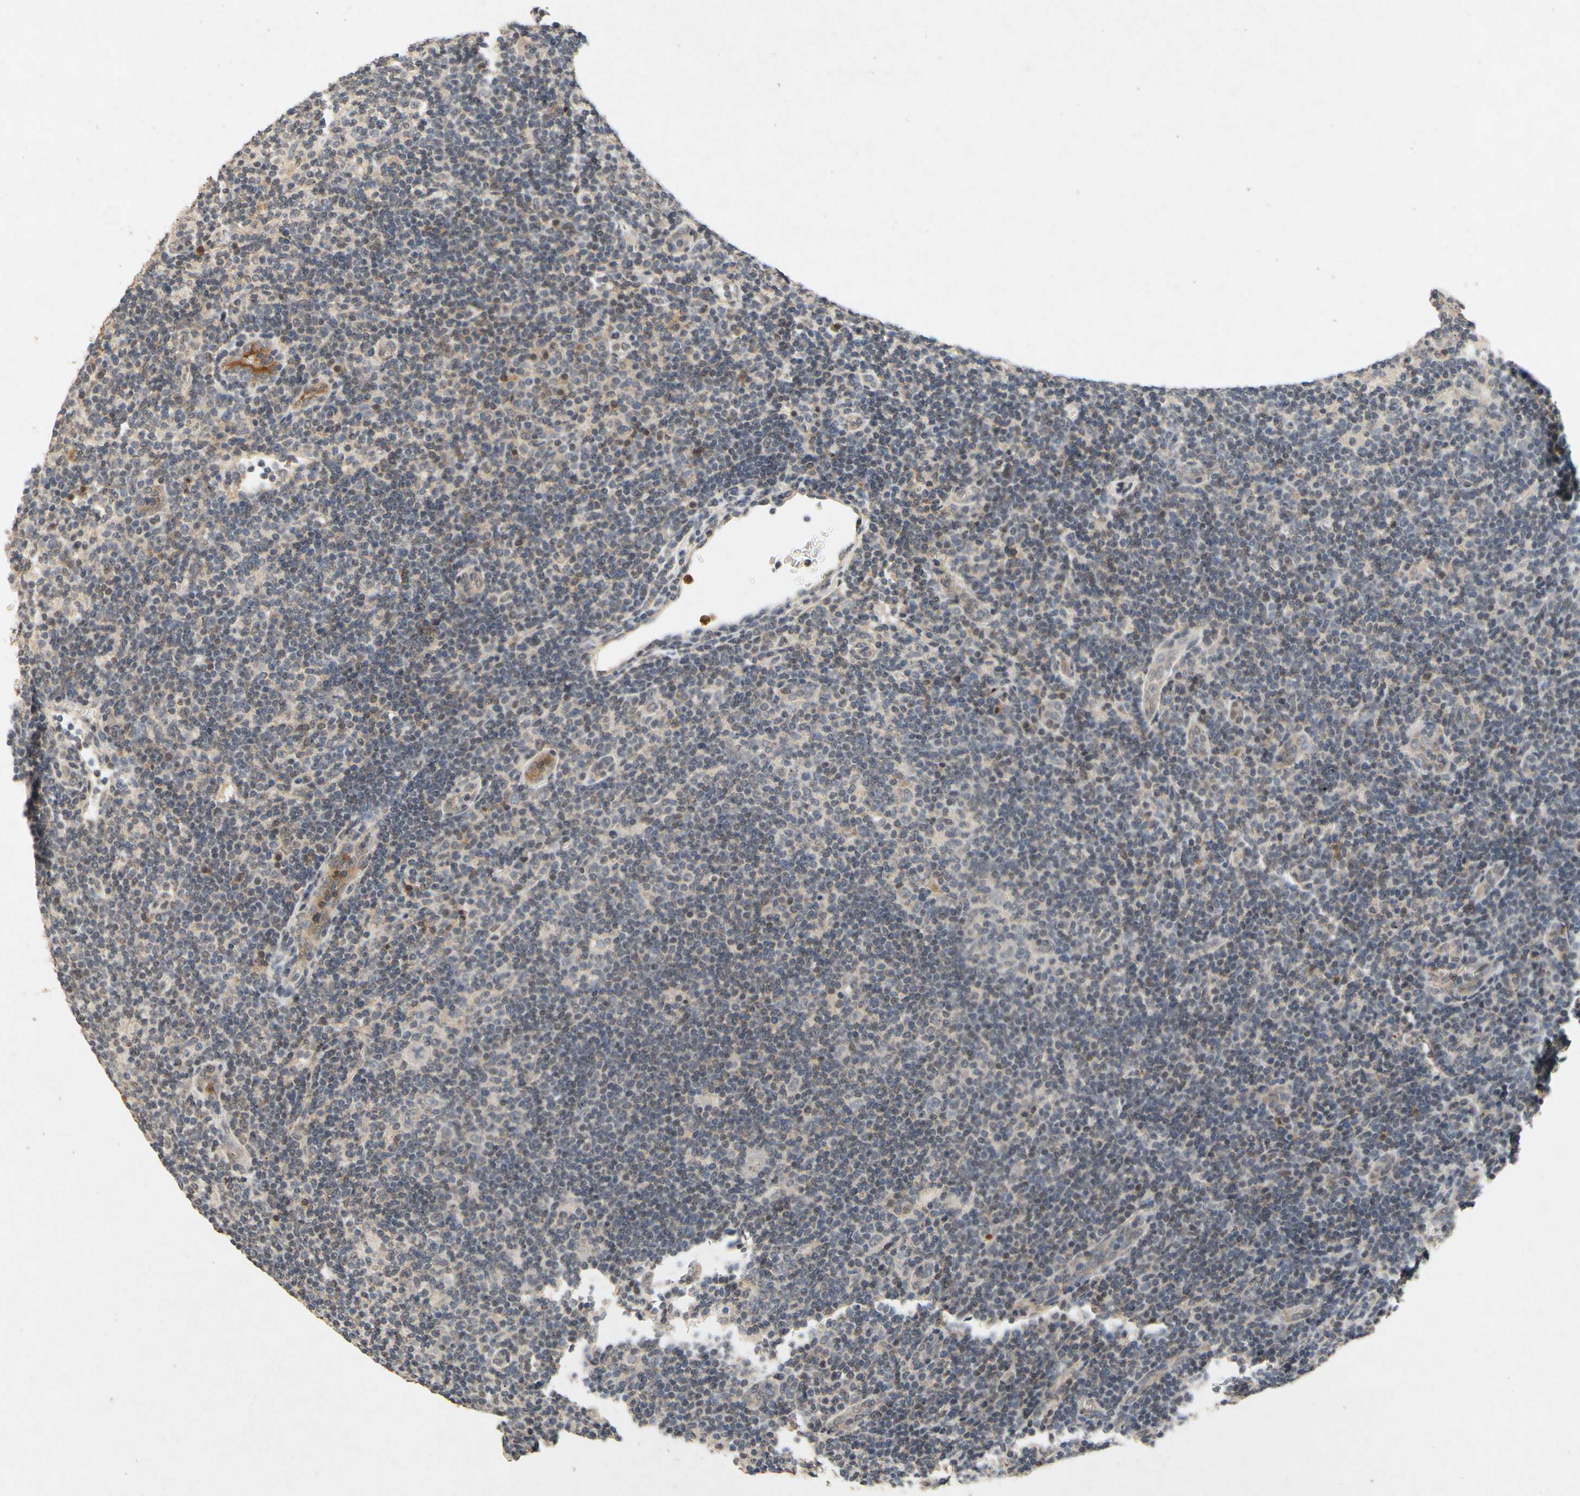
{"staining": {"intensity": "negative", "quantity": "none", "location": "none"}, "tissue": "lymphoma", "cell_type": "Tumor cells", "image_type": "cancer", "snomed": [{"axis": "morphology", "description": "Hodgkin's disease, NOS"}, {"axis": "topography", "description": "Lymph node"}], "caption": "IHC micrograph of human lymphoma stained for a protein (brown), which exhibits no positivity in tumor cells. (DAB IHC, high magnification).", "gene": "CP", "patient": {"sex": "female", "age": 57}}